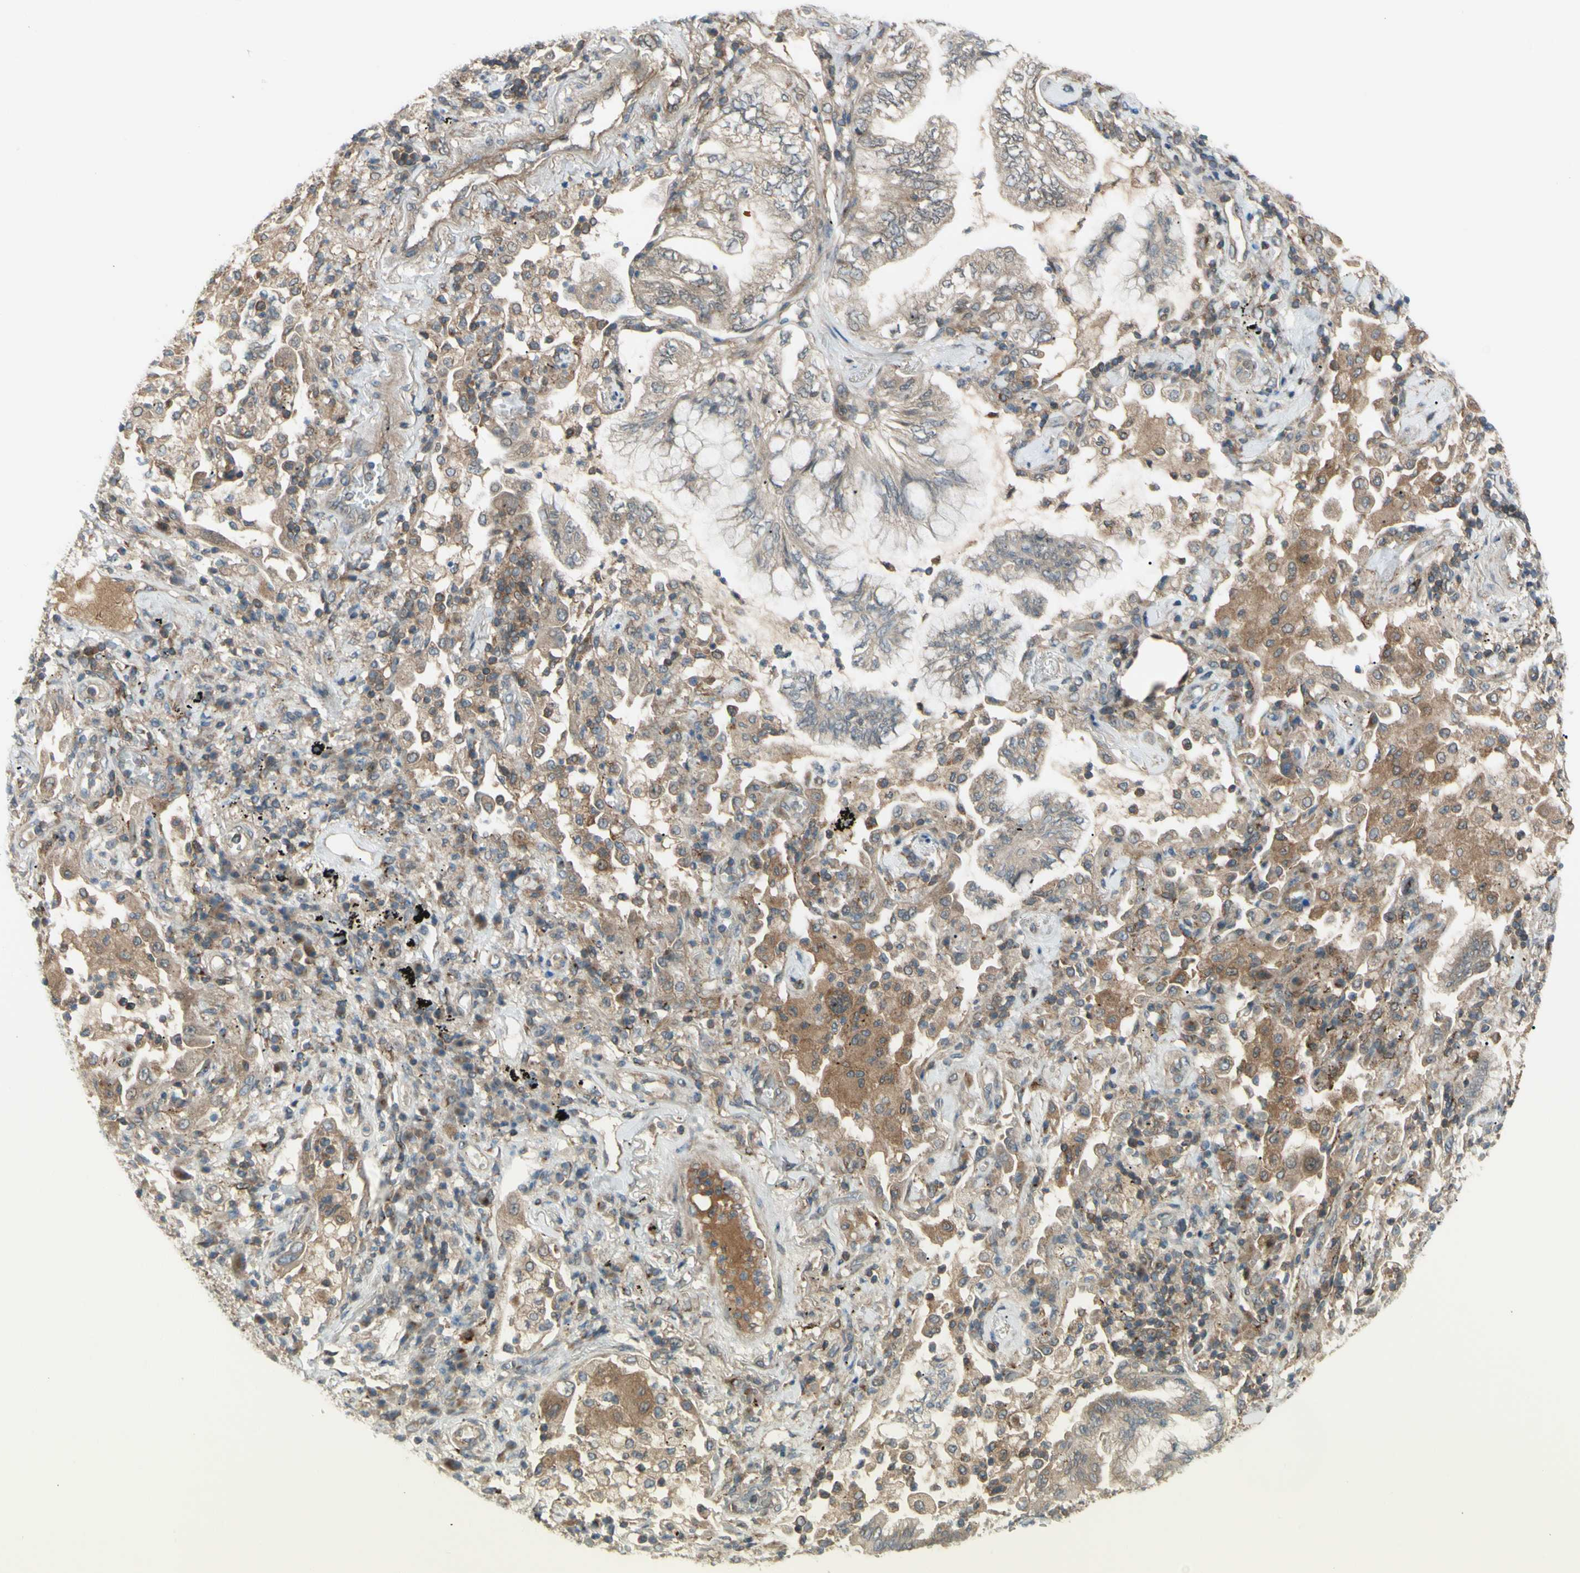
{"staining": {"intensity": "weak", "quantity": "25%-75%", "location": "cytoplasmic/membranous"}, "tissue": "lung cancer", "cell_type": "Tumor cells", "image_type": "cancer", "snomed": [{"axis": "morphology", "description": "Normal tissue, NOS"}, {"axis": "morphology", "description": "Adenocarcinoma, NOS"}, {"axis": "topography", "description": "Bronchus"}, {"axis": "topography", "description": "Lung"}], "caption": "Lung cancer stained for a protein shows weak cytoplasmic/membranous positivity in tumor cells. (IHC, brightfield microscopy, high magnification).", "gene": "FLII", "patient": {"sex": "female", "age": 70}}